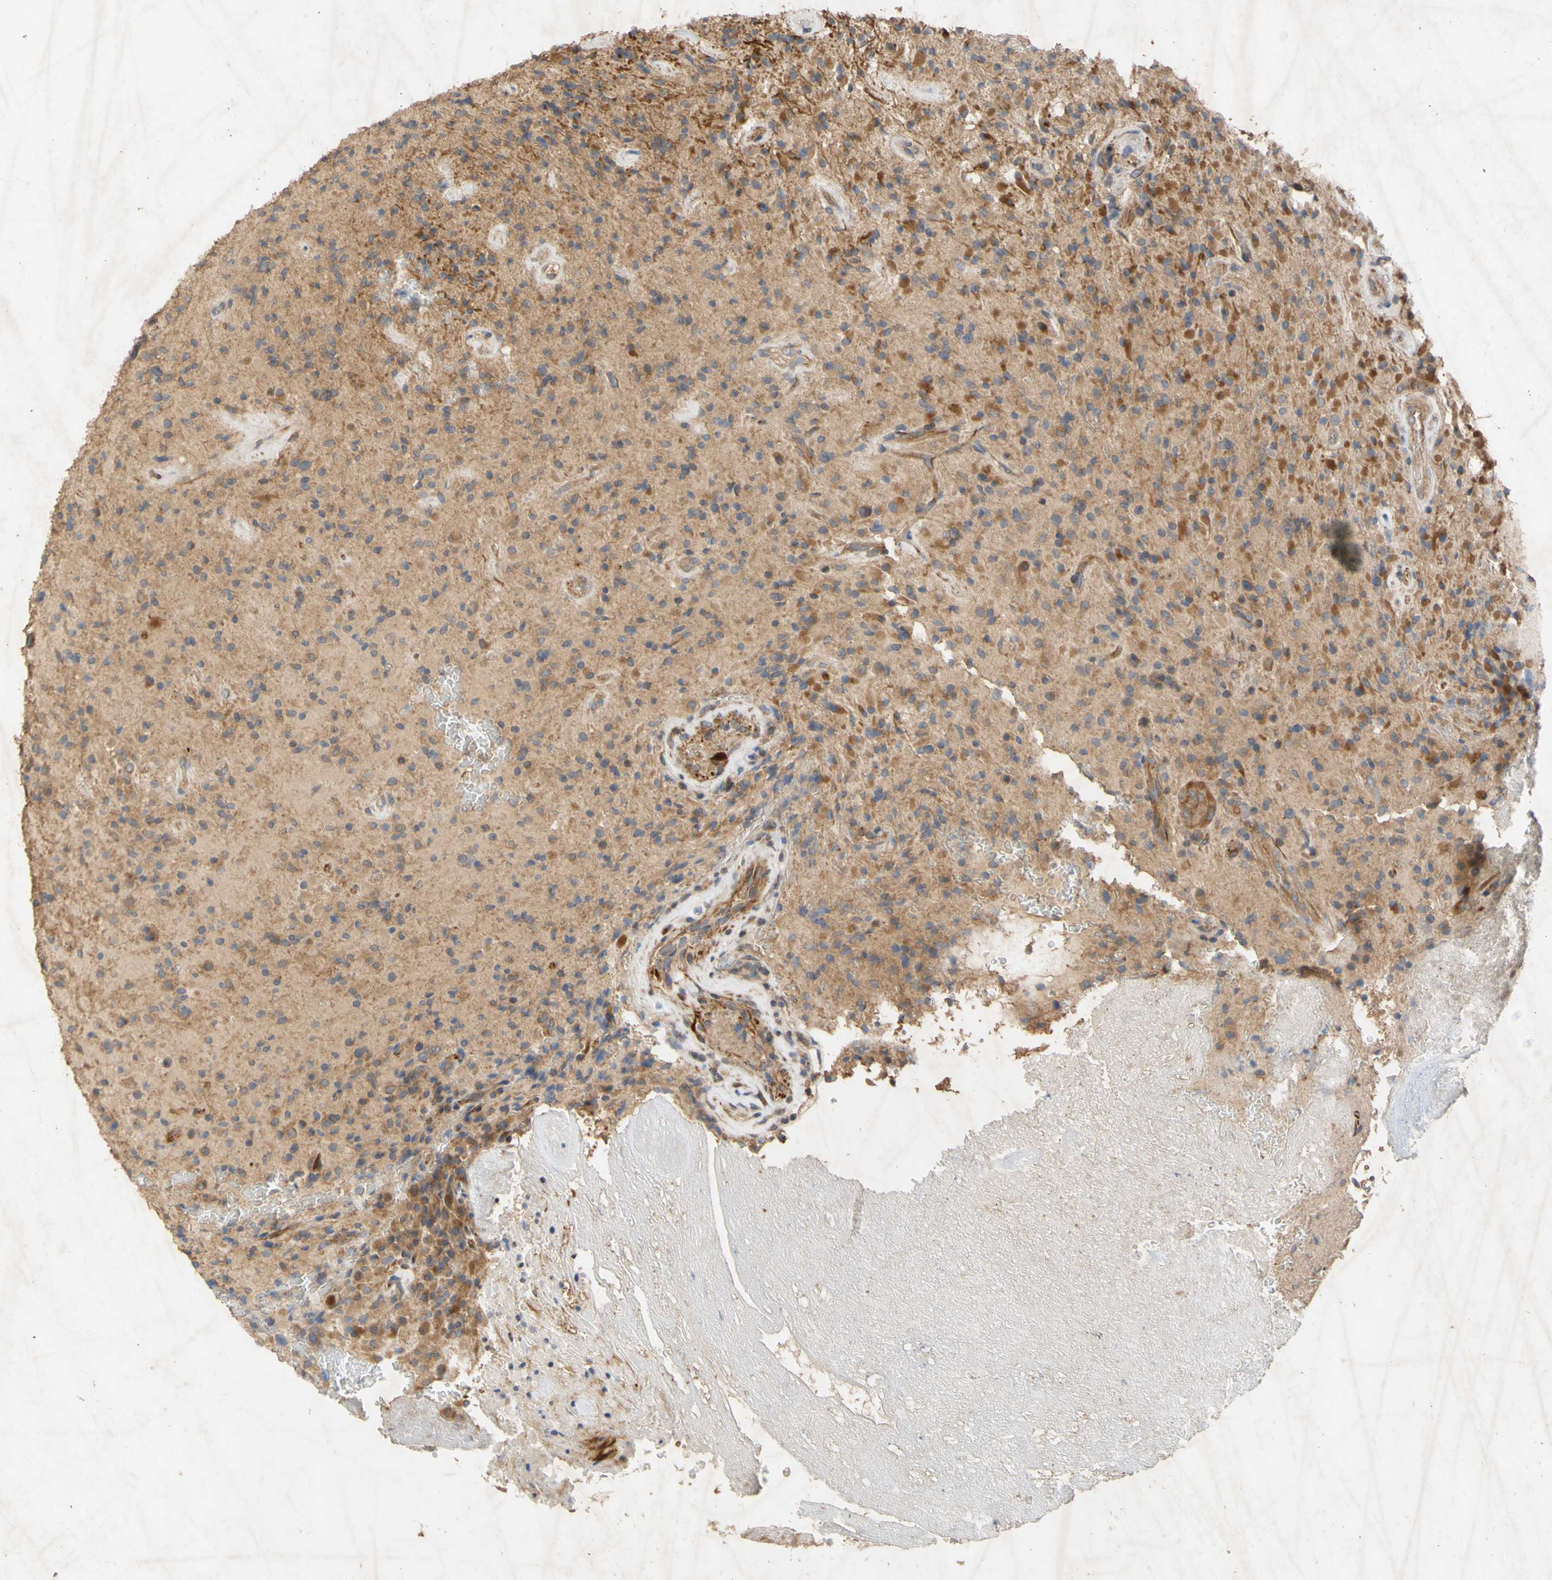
{"staining": {"intensity": "moderate", "quantity": "25%-75%", "location": "cytoplasmic/membranous"}, "tissue": "glioma", "cell_type": "Tumor cells", "image_type": "cancer", "snomed": [{"axis": "morphology", "description": "Glioma, malignant, High grade"}, {"axis": "topography", "description": "Brain"}], "caption": "Immunohistochemistry image of neoplastic tissue: malignant glioma (high-grade) stained using immunohistochemistry (IHC) displays medium levels of moderate protein expression localized specifically in the cytoplasmic/membranous of tumor cells, appearing as a cytoplasmic/membranous brown color.", "gene": "EIF2S3", "patient": {"sex": "male", "age": 71}}